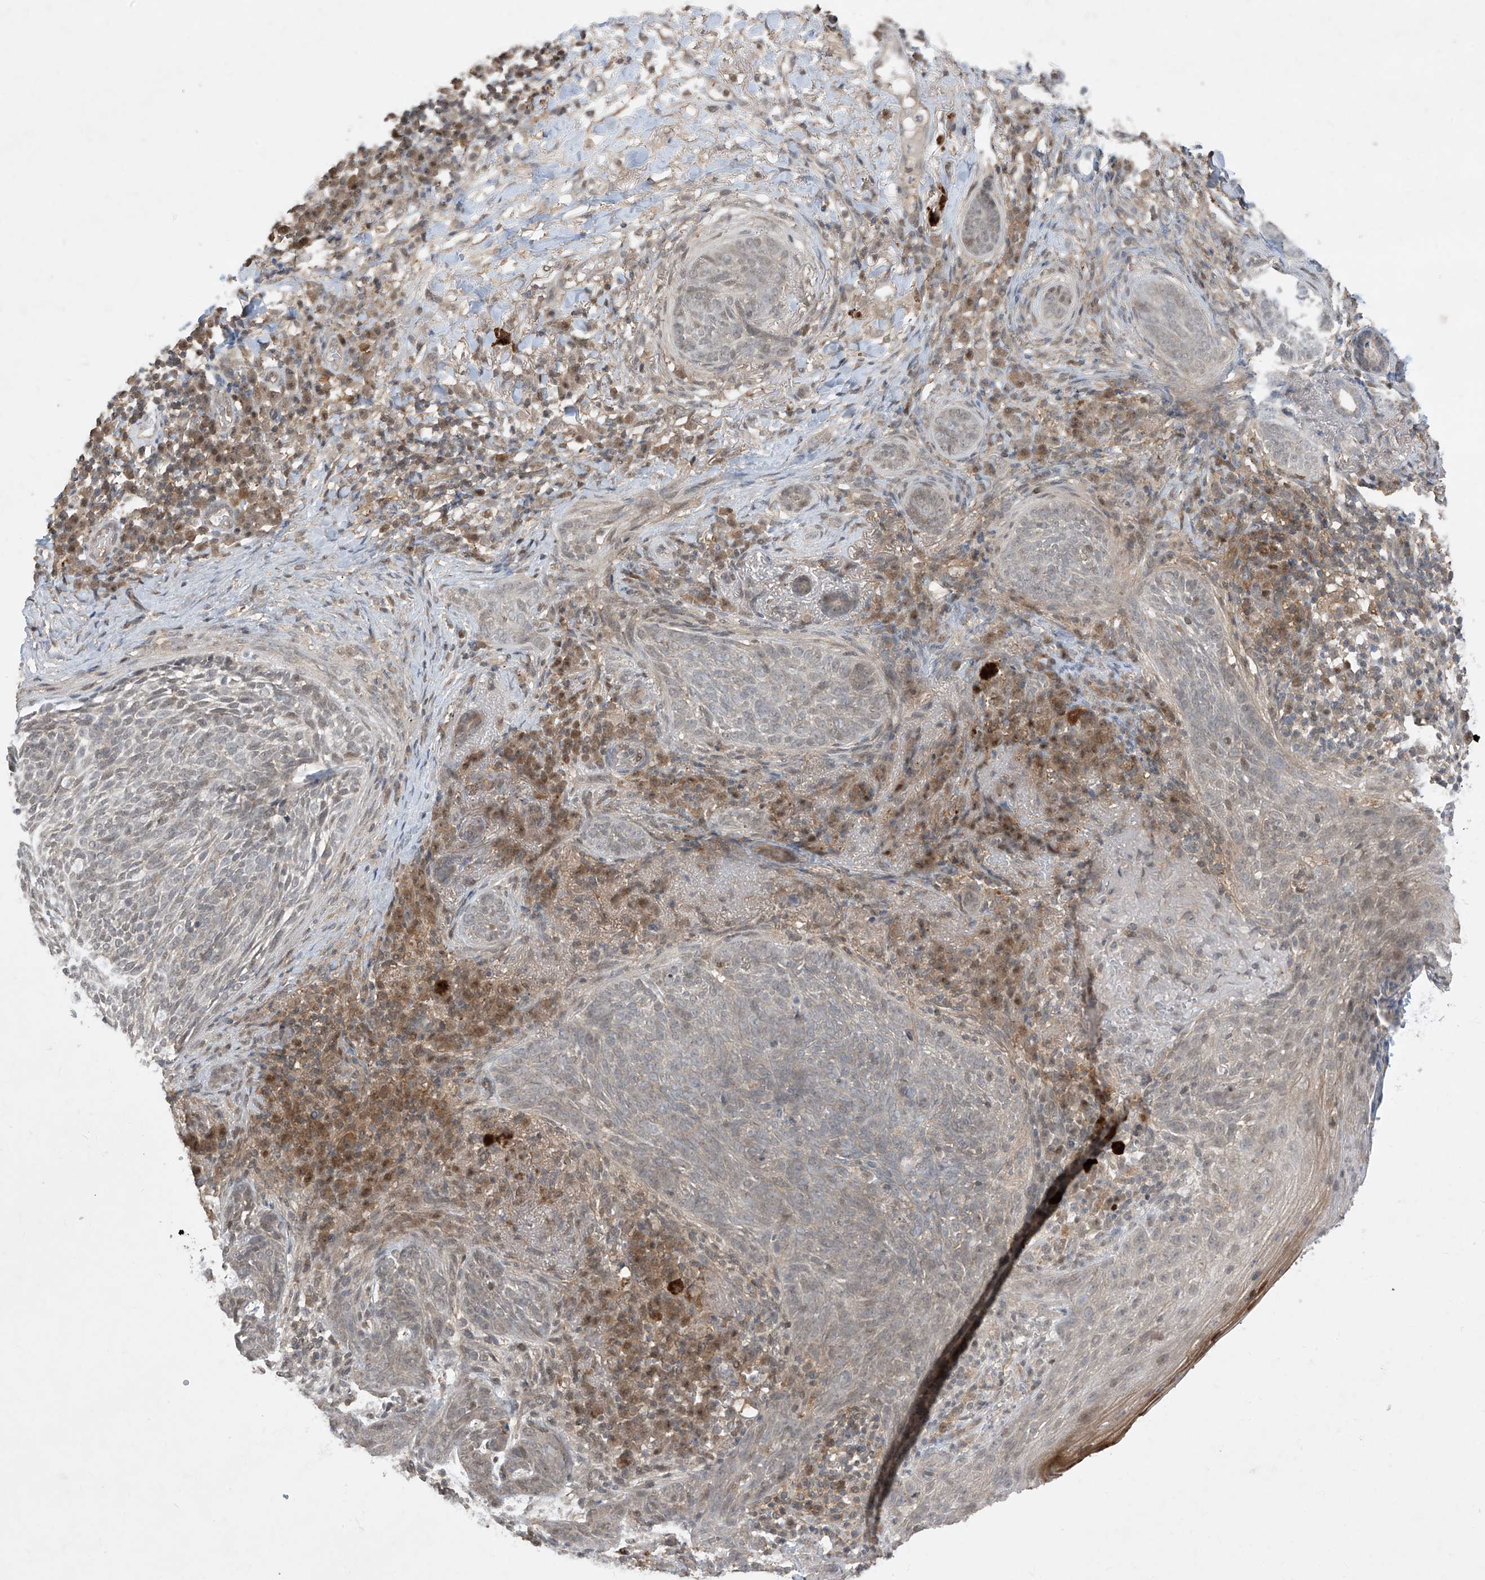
{"staining": {"intensity": "negative", "quantity": "none", "location": "none"}, "tissue": "skin cancer", "cell_type": "Tumor cells", "image_type": "cancer", "snomed": [{"axis": "morphology", "description": "Basal cell carcinoma"}, {"axis": "topography", "description": "Skin"}], "caption": "DAB immunohistochemical staining of basal cell carcinoma (skin) exhibits no significant staining in tumor cells. The staining is performed using DAB (3,3'-diaminobenzidine) brown chromogen with nuclei counter-stained in using hematoxylin.", "gene": "ZNF358", "patient": {"sex": "male", "age": 85}}